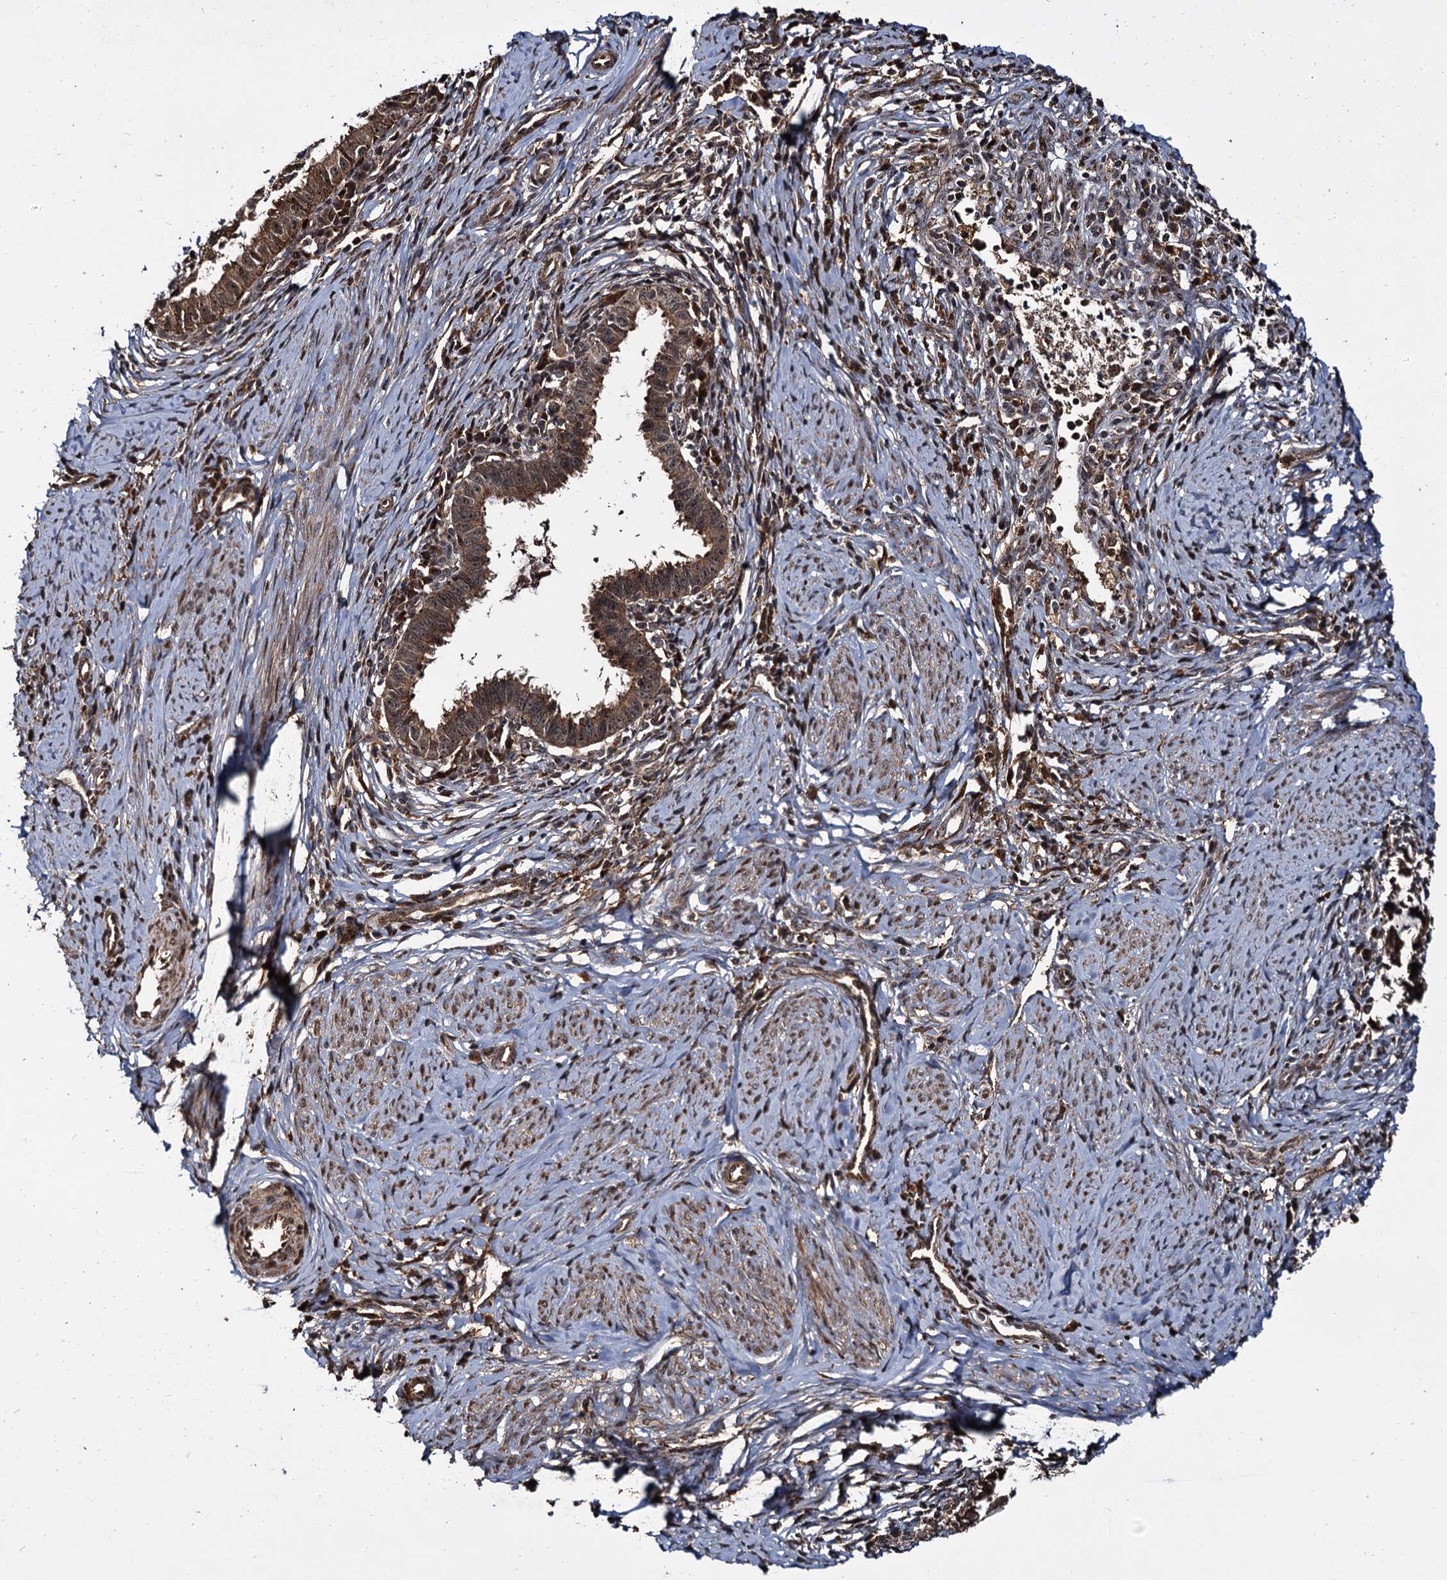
{"staining": {"intensity": "moderate", "quantity": ">75%", "location": "cytoplasmic/membranous,nuclear"}, "tissue": "cervical cancer", "cell_type": "Tumor cells", "image_type": "cancer", "snomed": [{"axis": "morphology", "description": "Adenocarcinoma, NOS"}, {"axis": "topography", "description": "Cervix"}], "caption": "Immunohistochemical staining of human cervical cancer (adenocarcinoma) reveals medium levels of moderate cytoplasmic/membranous and nuclear staining in about >75% of tumor cells.", "gene": "CEP192", "patient": {"sex": "female", "age": 36}}